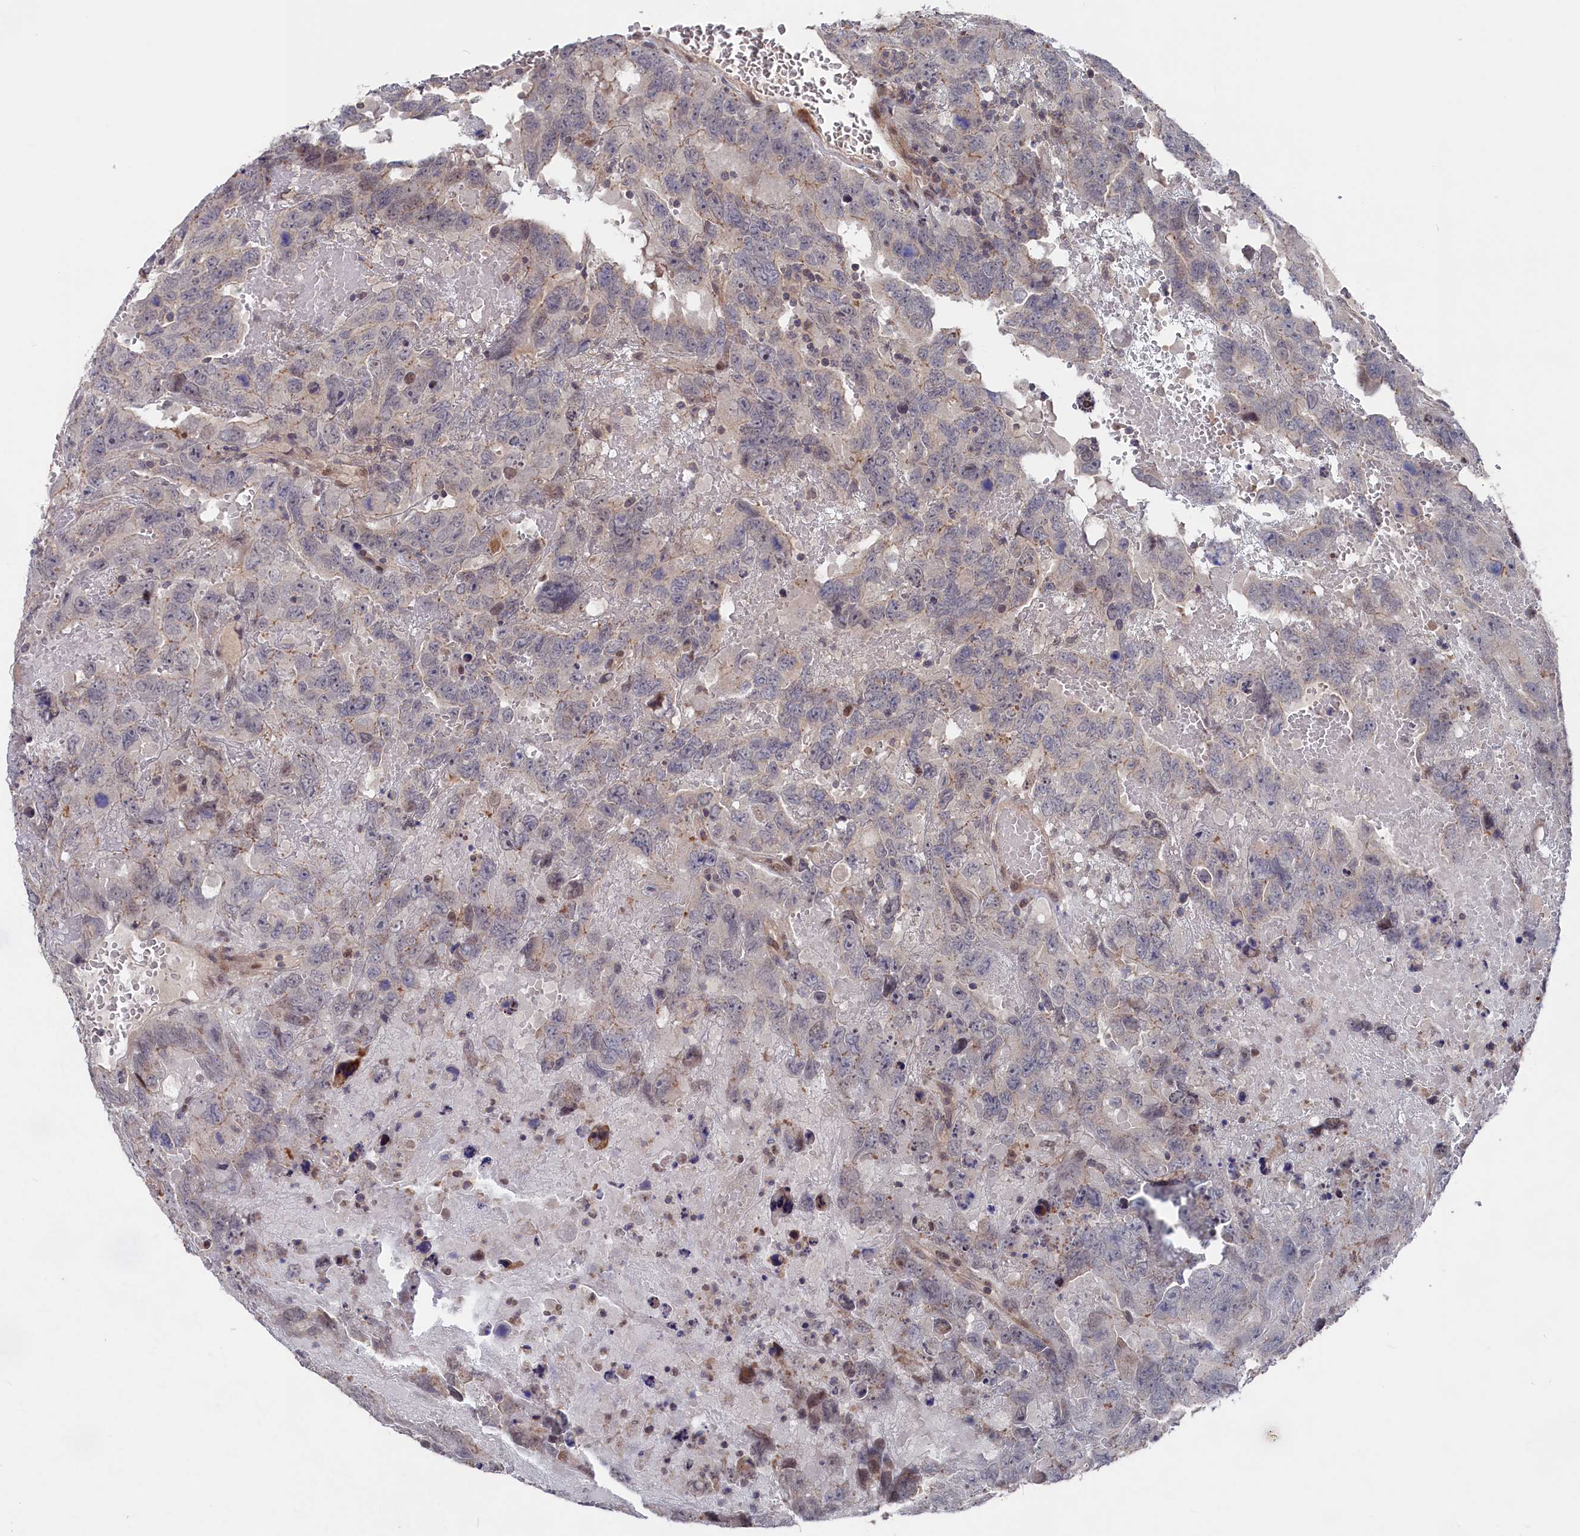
{"staining": {"intensity": "weak", "quantity": "<25%", "location": "cytoplasmic/membranous"}, "tissue": "testis cancer", "cell_type": "Tumor cells", "image_type": "cancer", "snomed": [{"axis": "morphology", "description": "Carcinoma, Embryonal, NOS"}, {"axis": "topography", "description": "Testis"}], "caption": "Immunohistochemistry (IHC) micrograph of human testis embryonal carcinoma stained for a protein (brown), which exhibits no positivity in tumor cells.", "gene": "TMC5", "patient": {"sex": "male", "age": 45}}